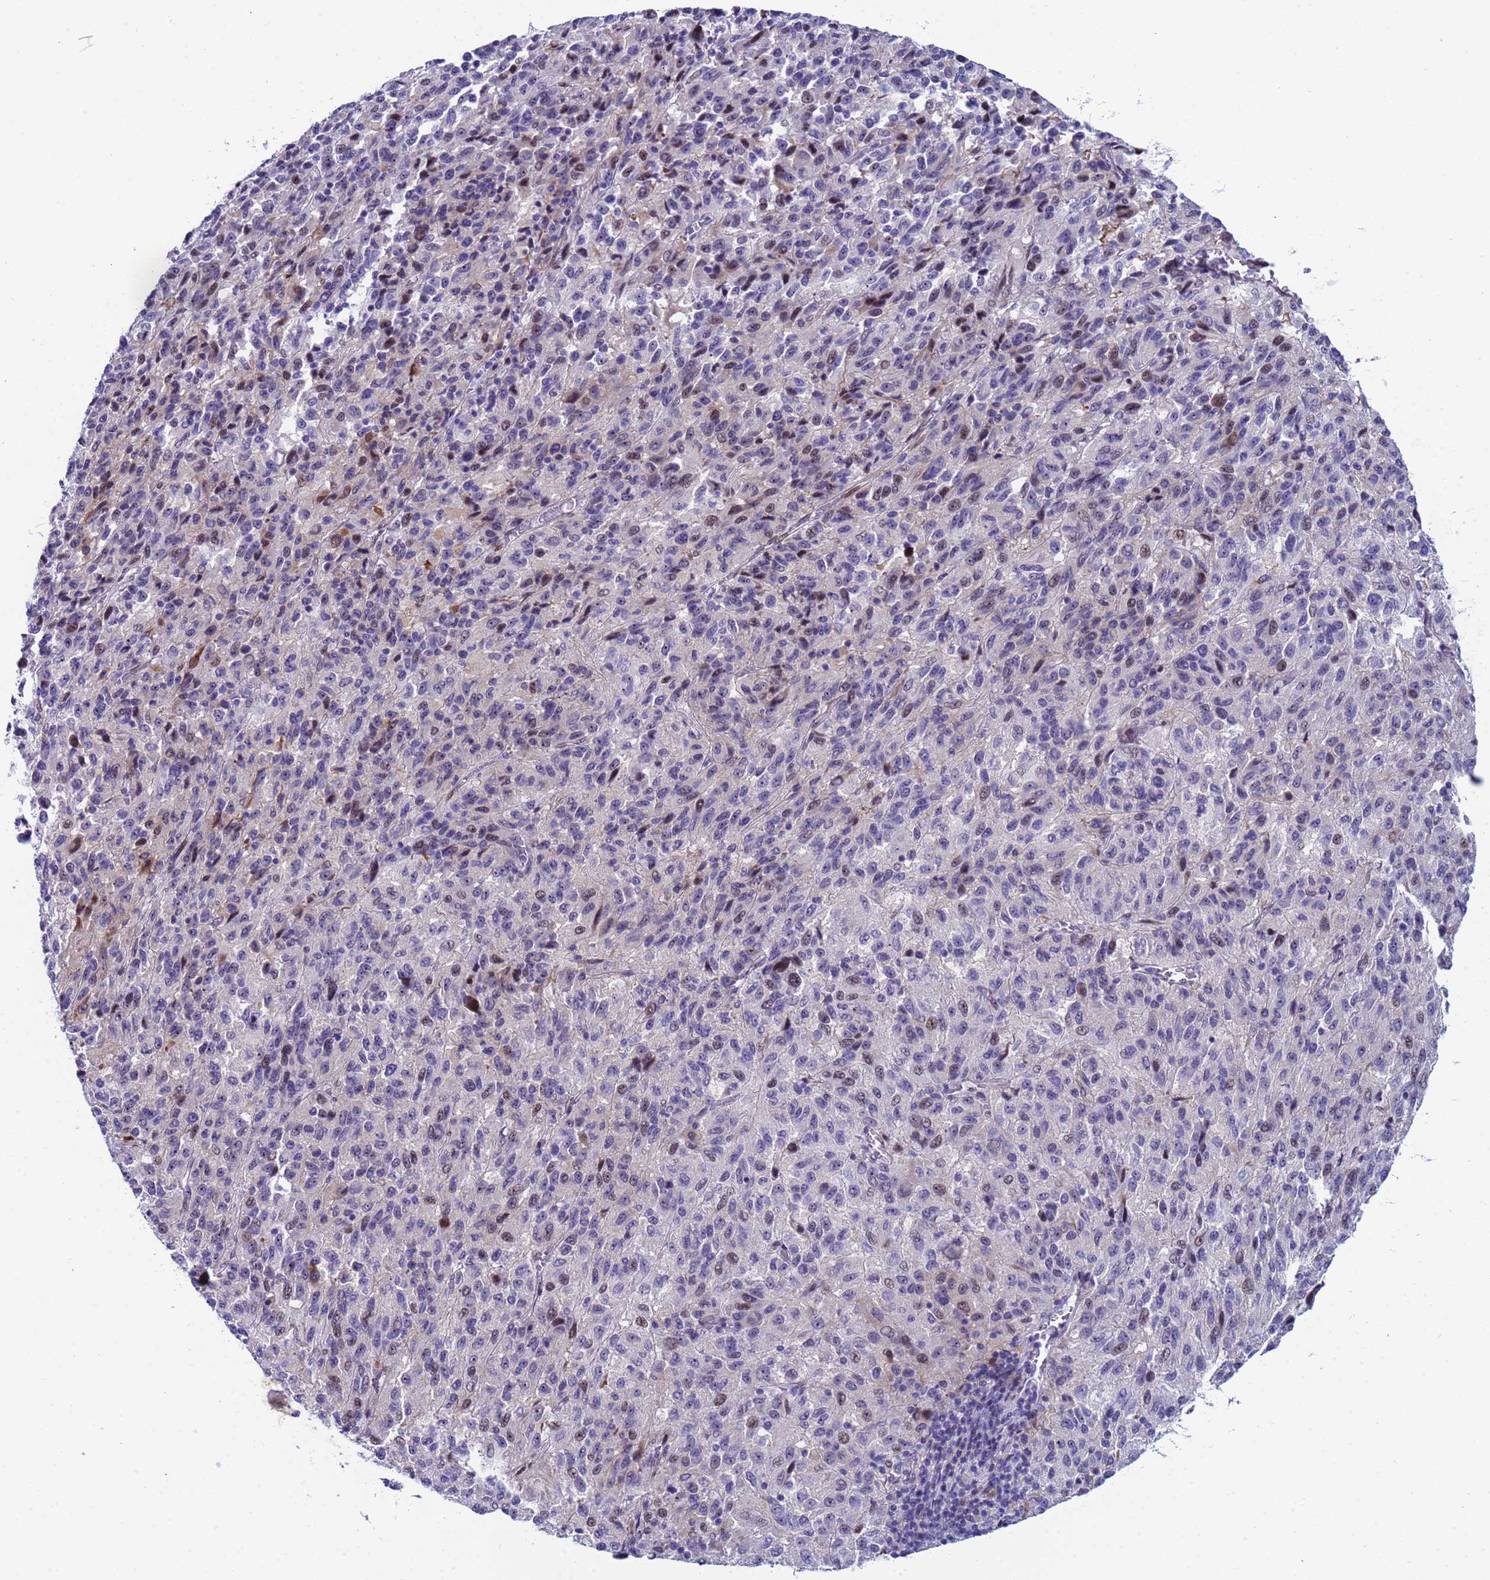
{"staining": {"intensity": "moderate", "quantity": "<25%", "location": "nuclear"}, "tissue": "melanoma", "cell_type": "Tumor cells", "image_type": "cancer", "snomed": [{"axis": "morphology", "description": "Malignant melanoma, Metastatic site"}, {"axis": "topography", "description": "Lung"}], "caption": "Protein expression analysis of human malignant melanoma (metastatic site) reveals moderate nuclear staining in about <25% of tumor cells.", "gene": "POP5", "patient": {"sex": "male", "age": 64}}